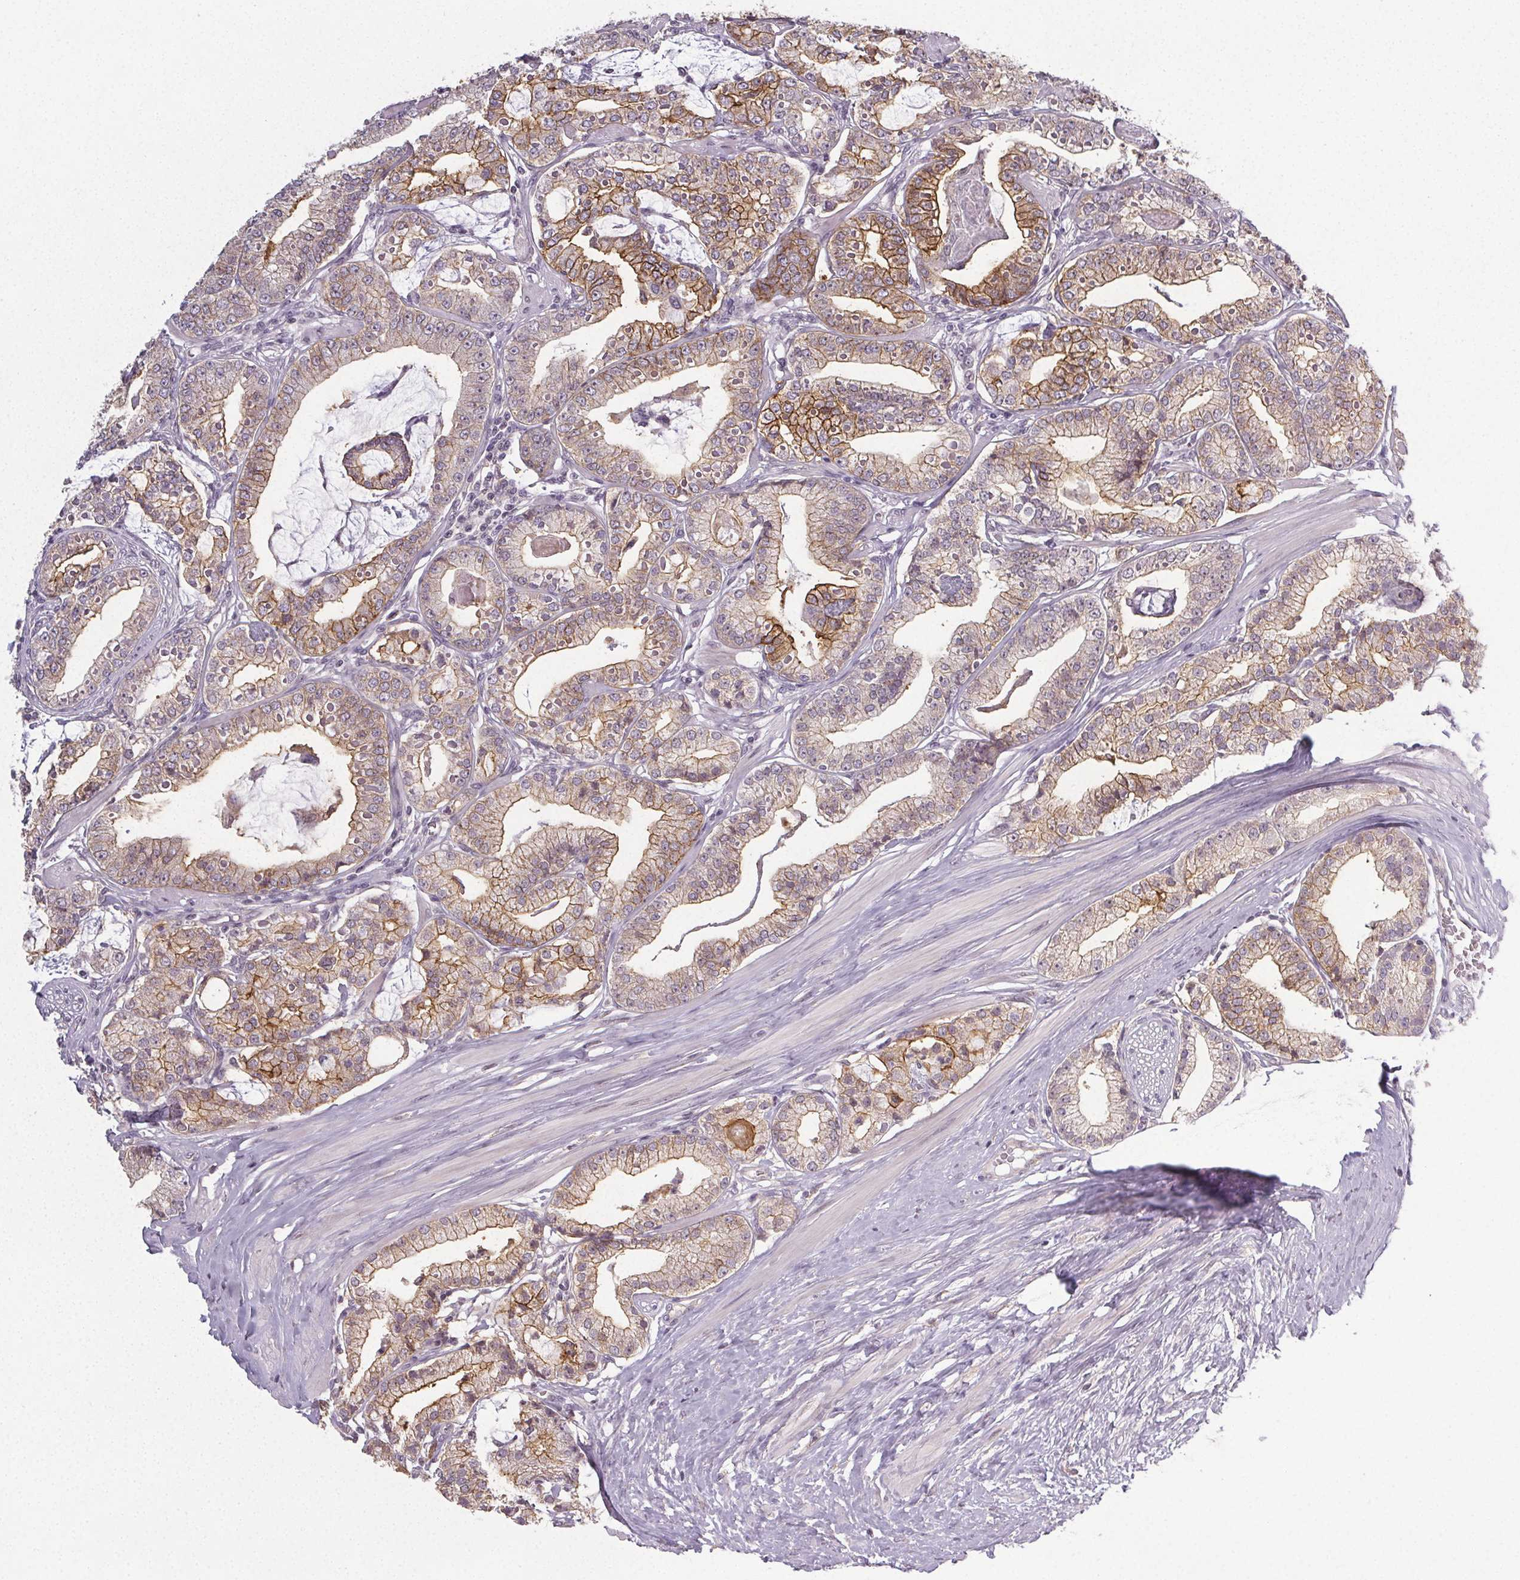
{"staining": {"intensity": "moderate", "quantity": "25%-75%", "location": "cytoplasmic/membranous"}, "tissue": "prostate cancer", "cell_type": "Tumor cells", "image_type": "cancer", "snomed": [{"axis": "morphology", "description": "Adenocarcinoma, High grade"}, {"axis": "topography", "description": "Prostate"}], "caption": "Prostate cancer (high-grade adenocarcinoma) stained for a protein shows moderate cytoplasmic/membranous positivity in tumor cells.", "gene": "SLC26A2", "patient": {"sex": "male", "age": 71}}